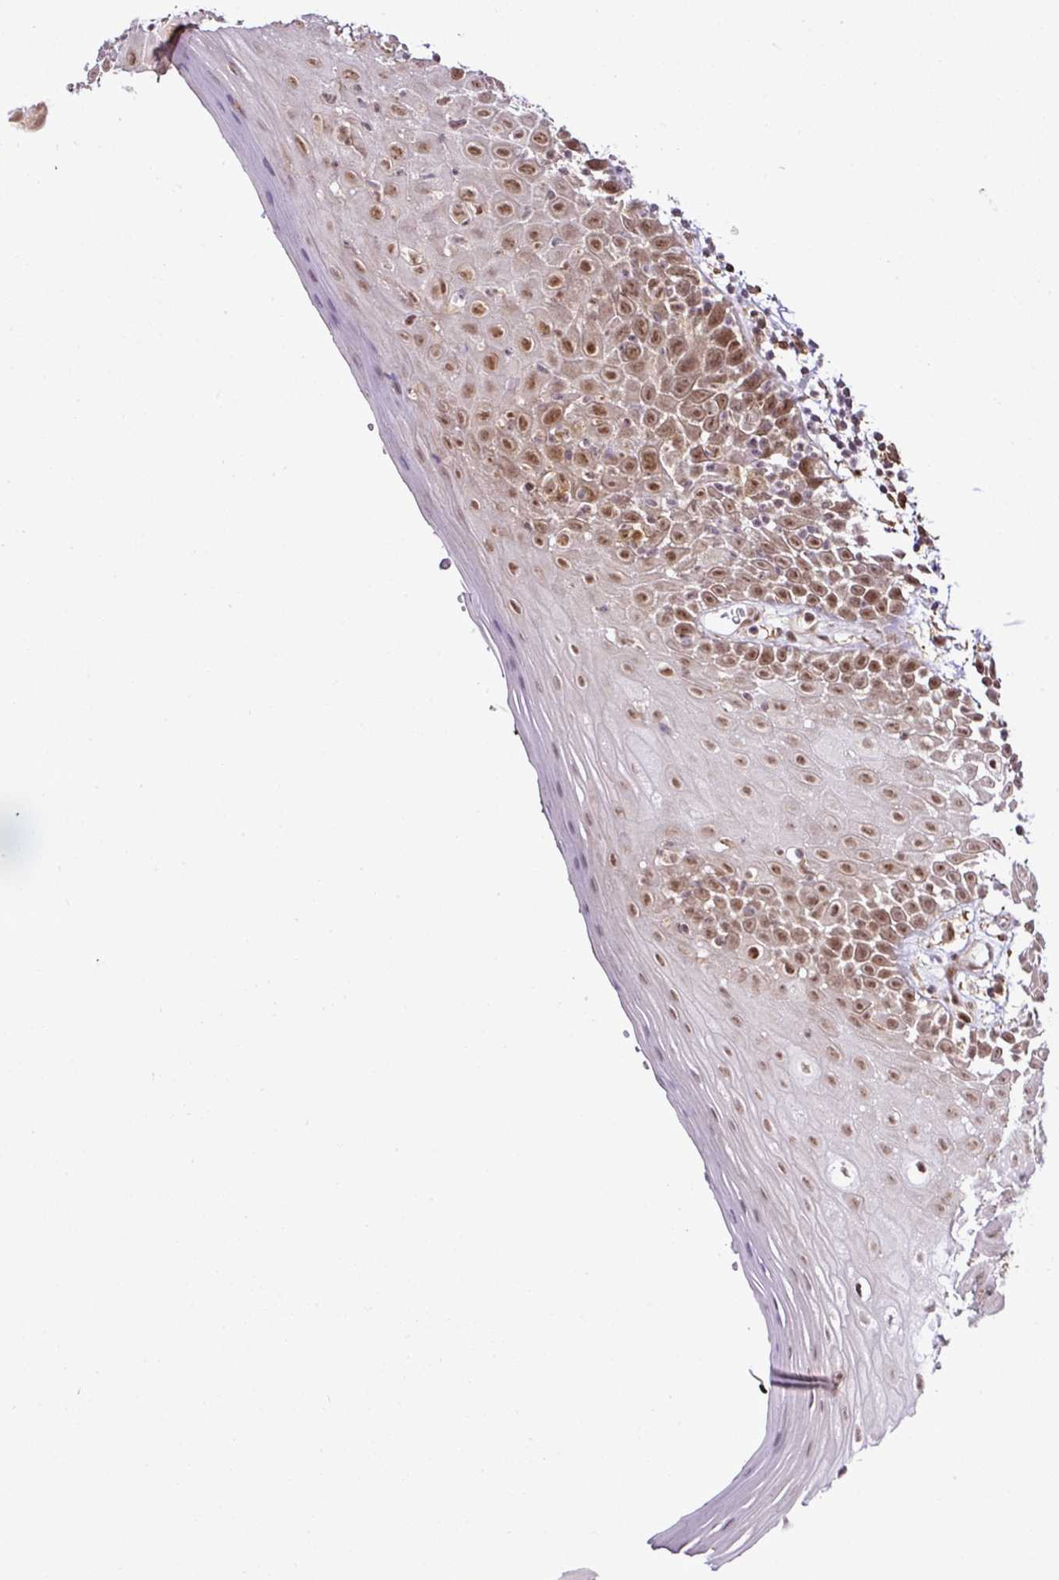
{"staining": {"intensity": "moderate", "quantity": ">75%", "location": "nuclear"}, "tissue": "oral mucosa", "cell_type": "Squamous epithelial cells", "image_type": "normal", "snomed": [{"axis": "morphology", "description": "Normal tissue, NOS"}, {"axis": "morphology", "description": "Squamous cell carcinoma, NOS"}, {"axis": "topography", "description": "Oral tissue"}, {"axis": "topography", "description": "Tounge, NOS"}, {"axis": "topography", "description": "Head-Neck"}], "caption": "Immunohistochemistry staining of normal oral mucosa, which demonstrates medium levels of moderate nuclear staining in about >75% of squamous epithelial cells indicating moderate nuclear protein positivity. The staining was performed using DAB (3,3'-diaminobenzidine) (brown) for protein detection and nuclei were counterstained in hematoxylin (blue).", "gene": "FAM153A", "patient": {"sex": "male", "age": 76}}